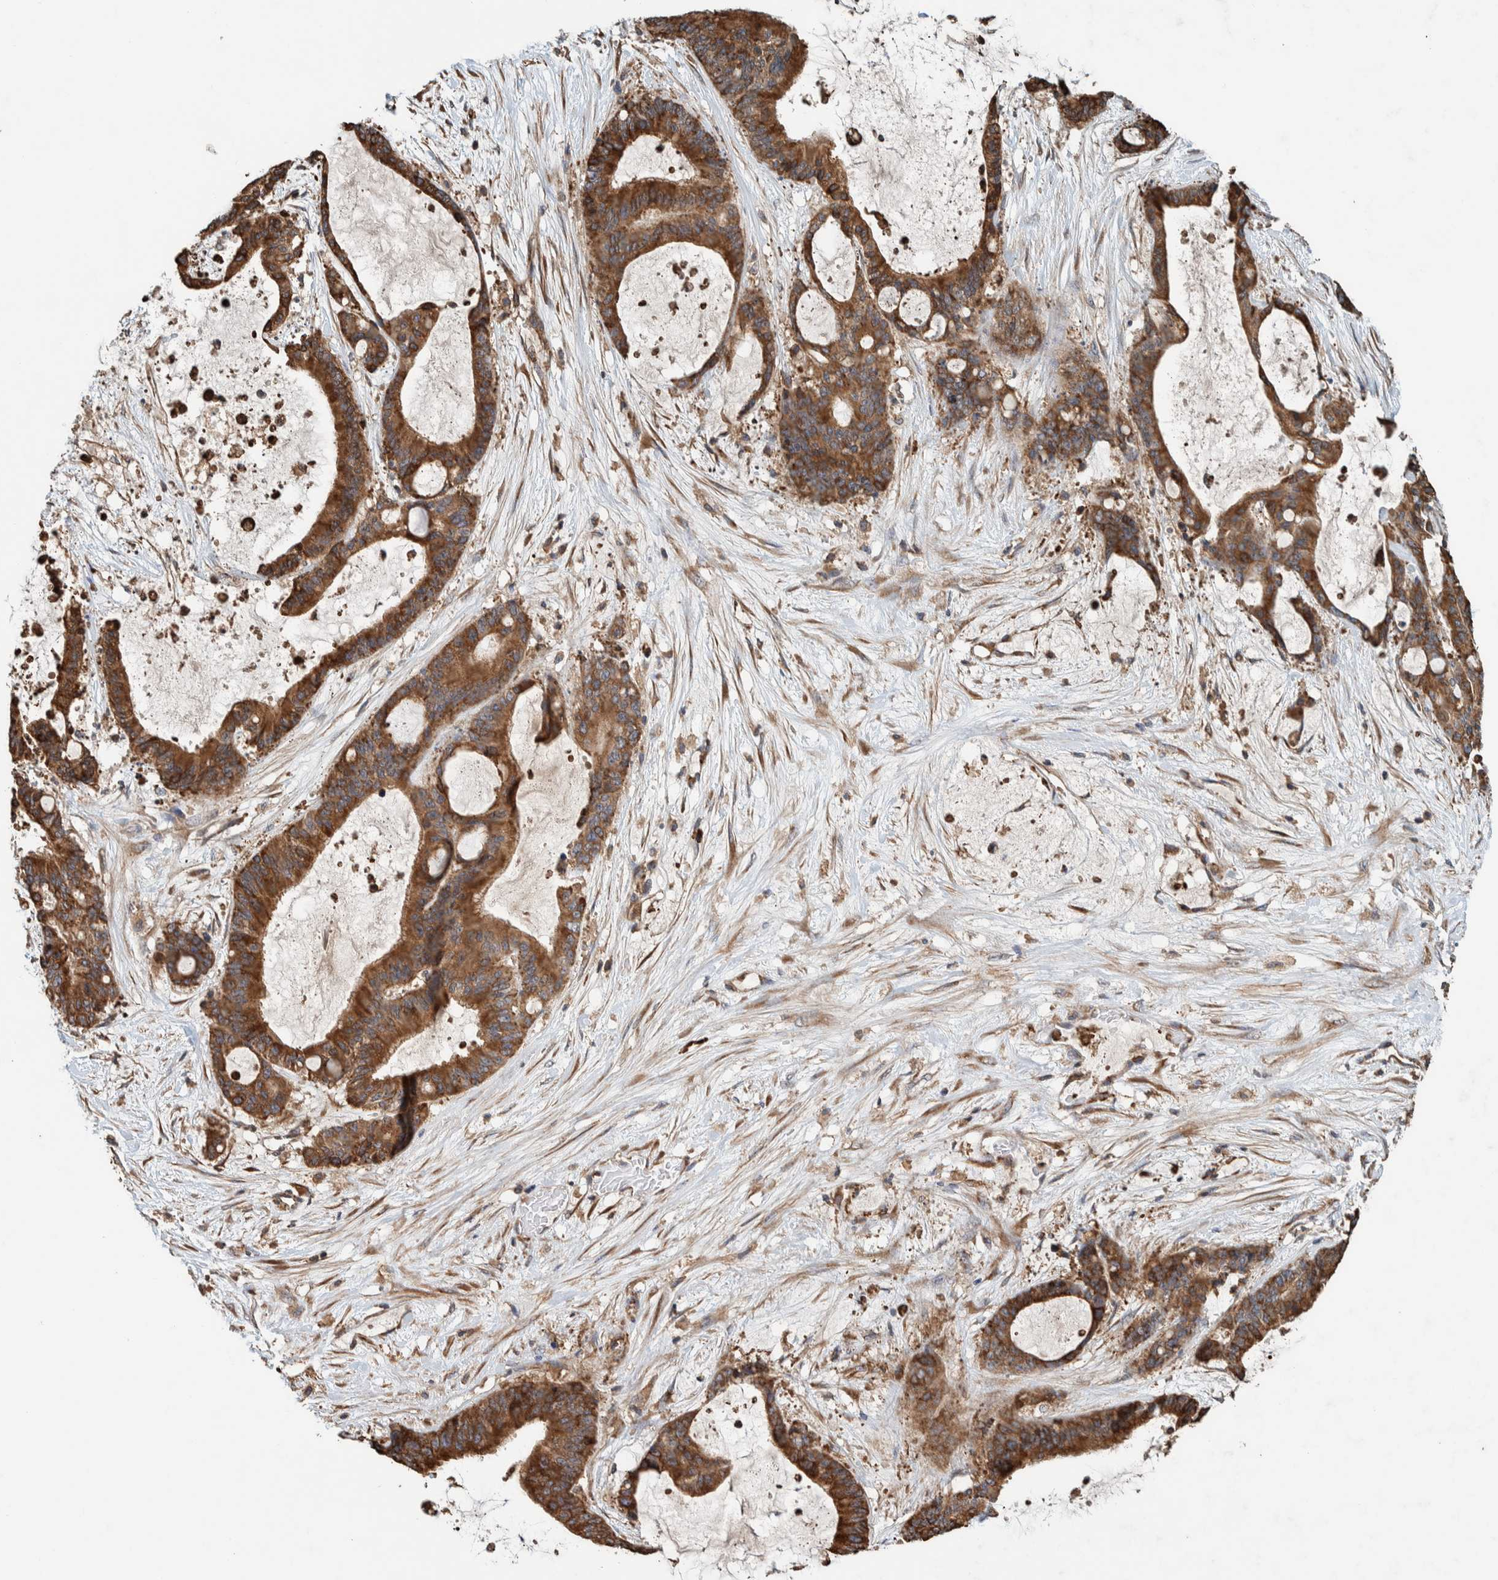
{"staining": {"intensity": "moderate", "quantity": ">75%", "location": "cytoplasmic/membranous"}, "tissue": "liver cancer", "cell_type": "Tumor cells", "image_type": "cancer", "snomed": [{"axis": "morphology", "description": "Cholangiocarcinoma"}, {"axis": "topography", "description": "Liver"}], "caption": "An immunohistochemistry (IHC) histopathology image of tumor tissue is shown. Protein staining in brown shows moderate cytoplasmic/membranous positivity in liver cholangiocarcinoma within tumor cells.", "gene": "PLA2G3", "patient": {"sex": "female", "age": 73}}